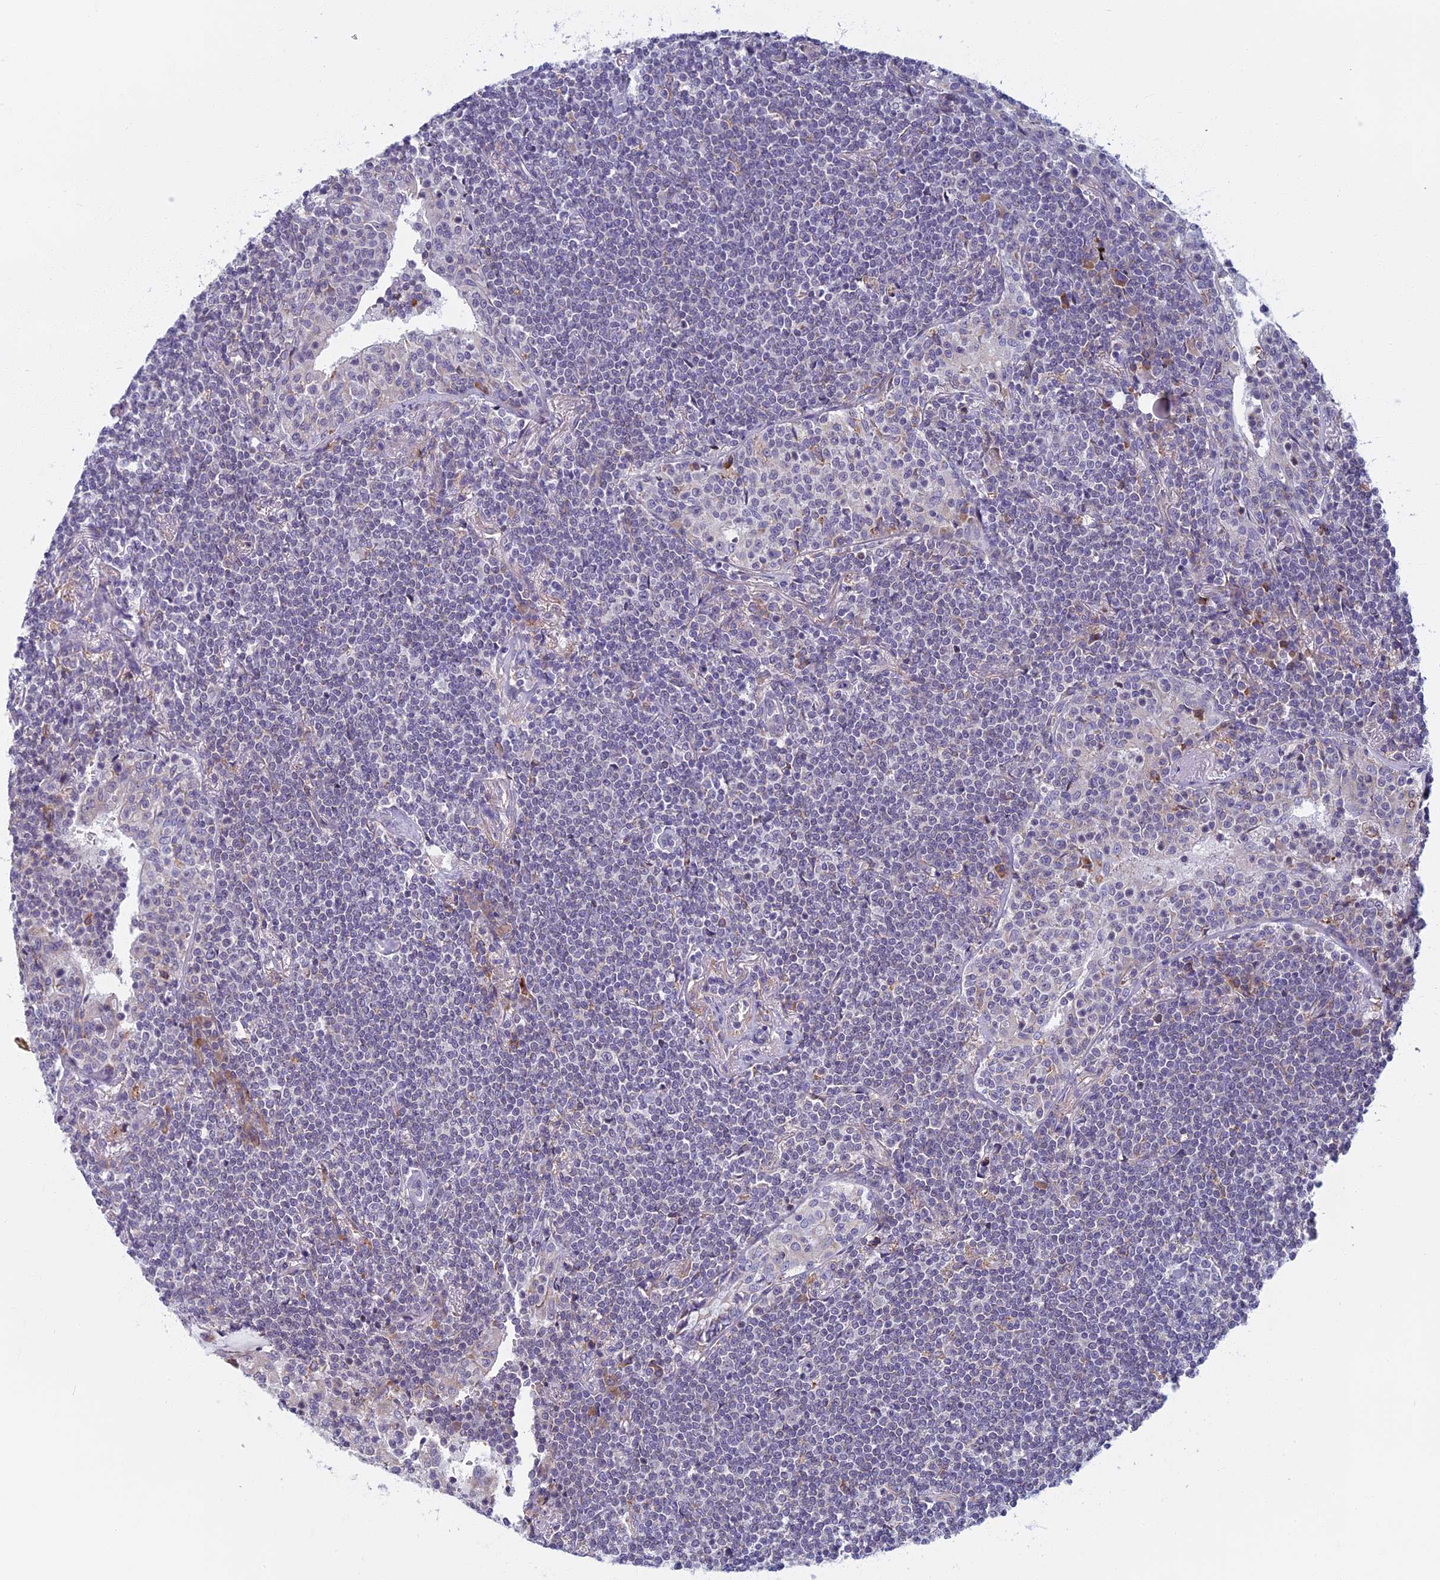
{"staining": {"intensity": "negative", "quantity": "none", "location": "none"}, "tissue": "lymphoma", "cell_type": "Tumor cells", "image_type": "cancer", "snomed": [{"axis": "morphology", "description": "Malignant lymphoma, non-Hodgkin's type, Low grade"}, {"axis": "topography", "description": "Lung"}], "caption": "Tumor cells are negative for protein expression in human low-grade malignant lymphoma, non-Hodgkin's type. (DAB (3,3'-diaminobenzidine) IHC, high magnification).", "gene": "DDX51", "patient": {"sex": "female", "age": 71}}